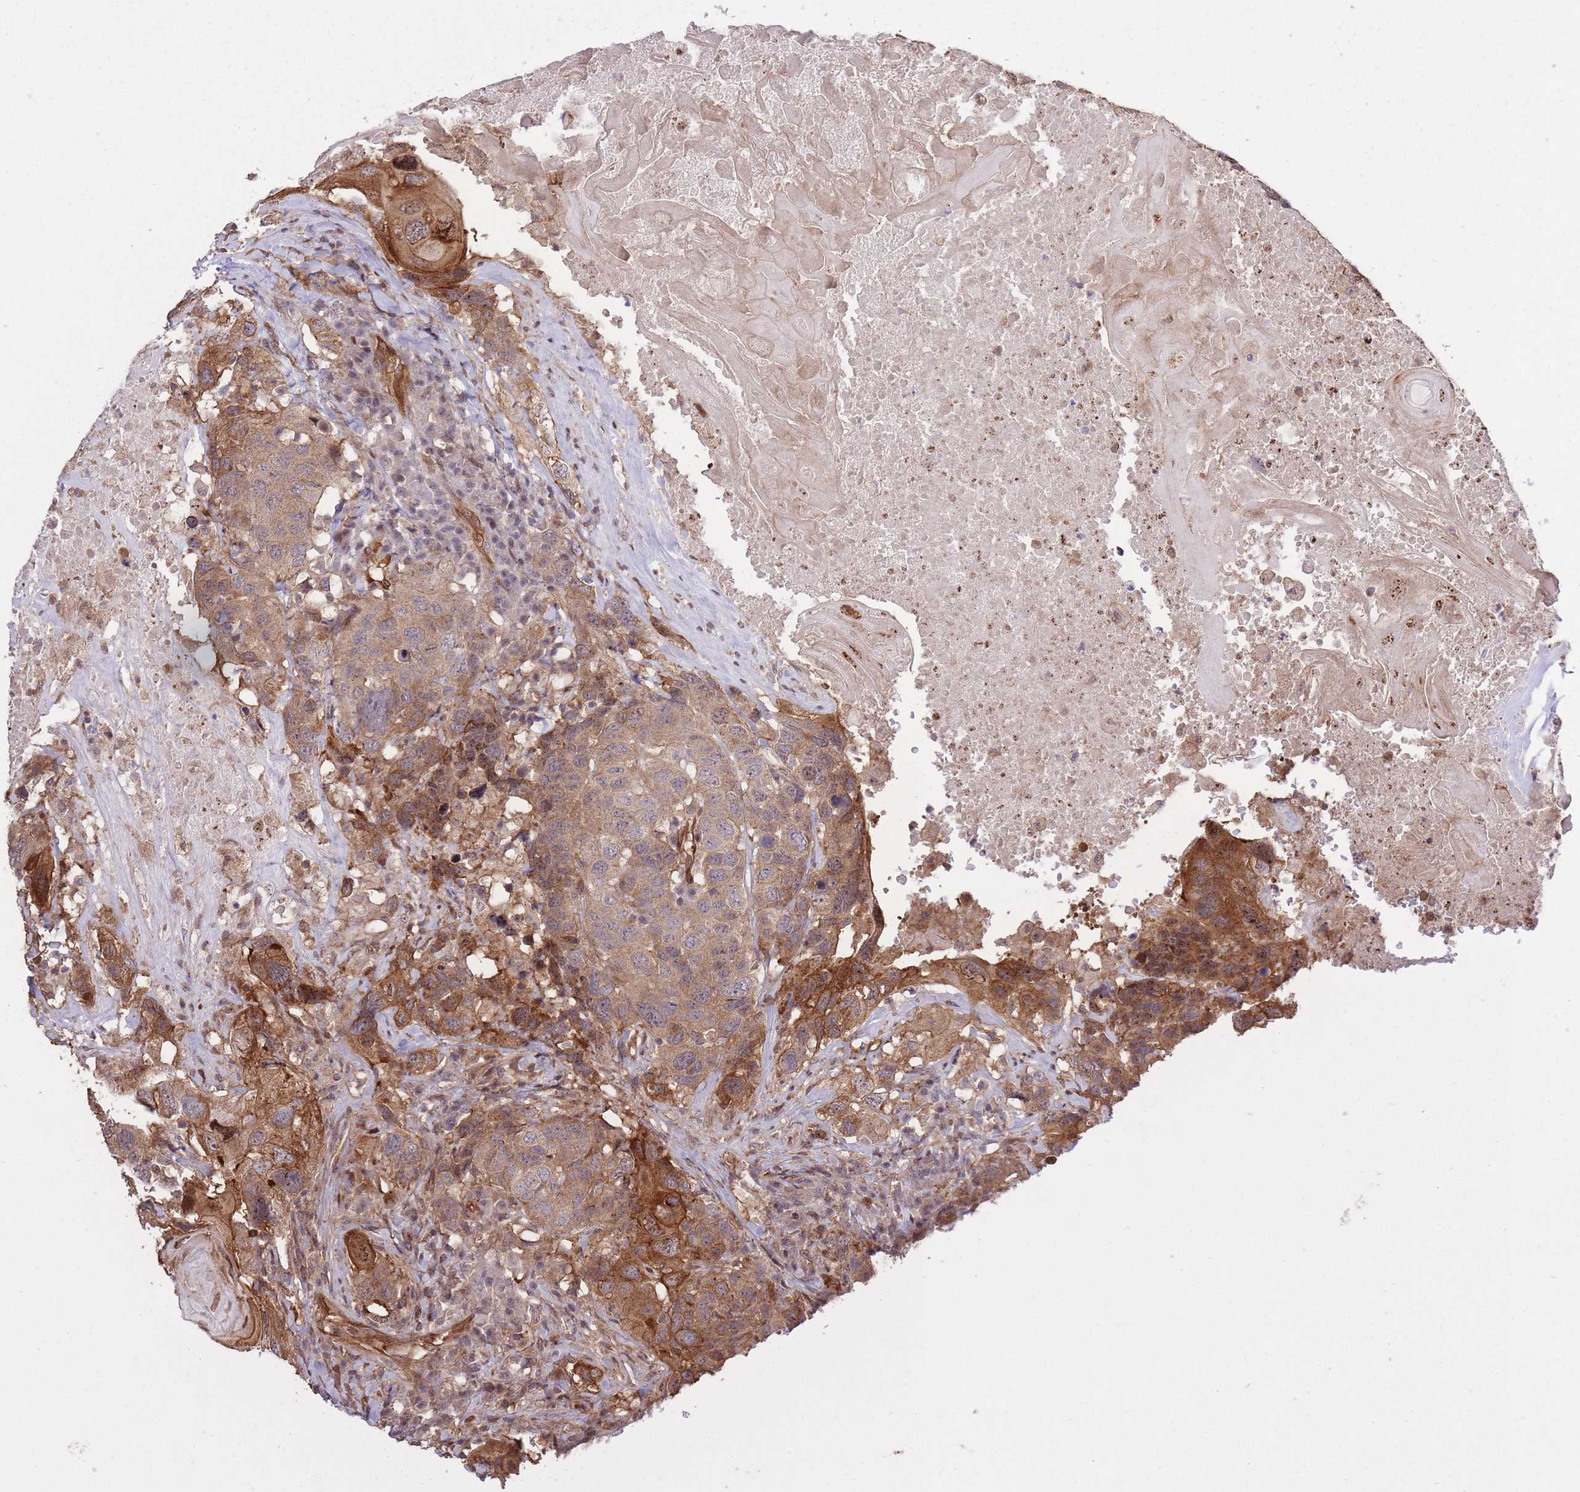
{"staining": {"intensity": "moderate", "quantity": ">75%", "location": "cytoplasmic/membranous"}, "tissue": "head and neck cancer", "cell_type": "Tumor cells", "image_type": "cancer", "snomed": [{"axis": "morphology", "description": "Squamous cell carcinoma, NOS"}, {"axis": "topography", "description": "Head-Neck"}], "caption": "Head and neck cancer (squamous cell carcinoma) tissue displays moderate cytoplasmic/membranous expression in approximately >75% of tumor cells The protein of interest is stained brown, and the nuclei are stained in blue (DAB IHC with brightfield microscopy, high magnification).", "gene": "PLD1", "patient": {"sex": "male", "age": 66}}